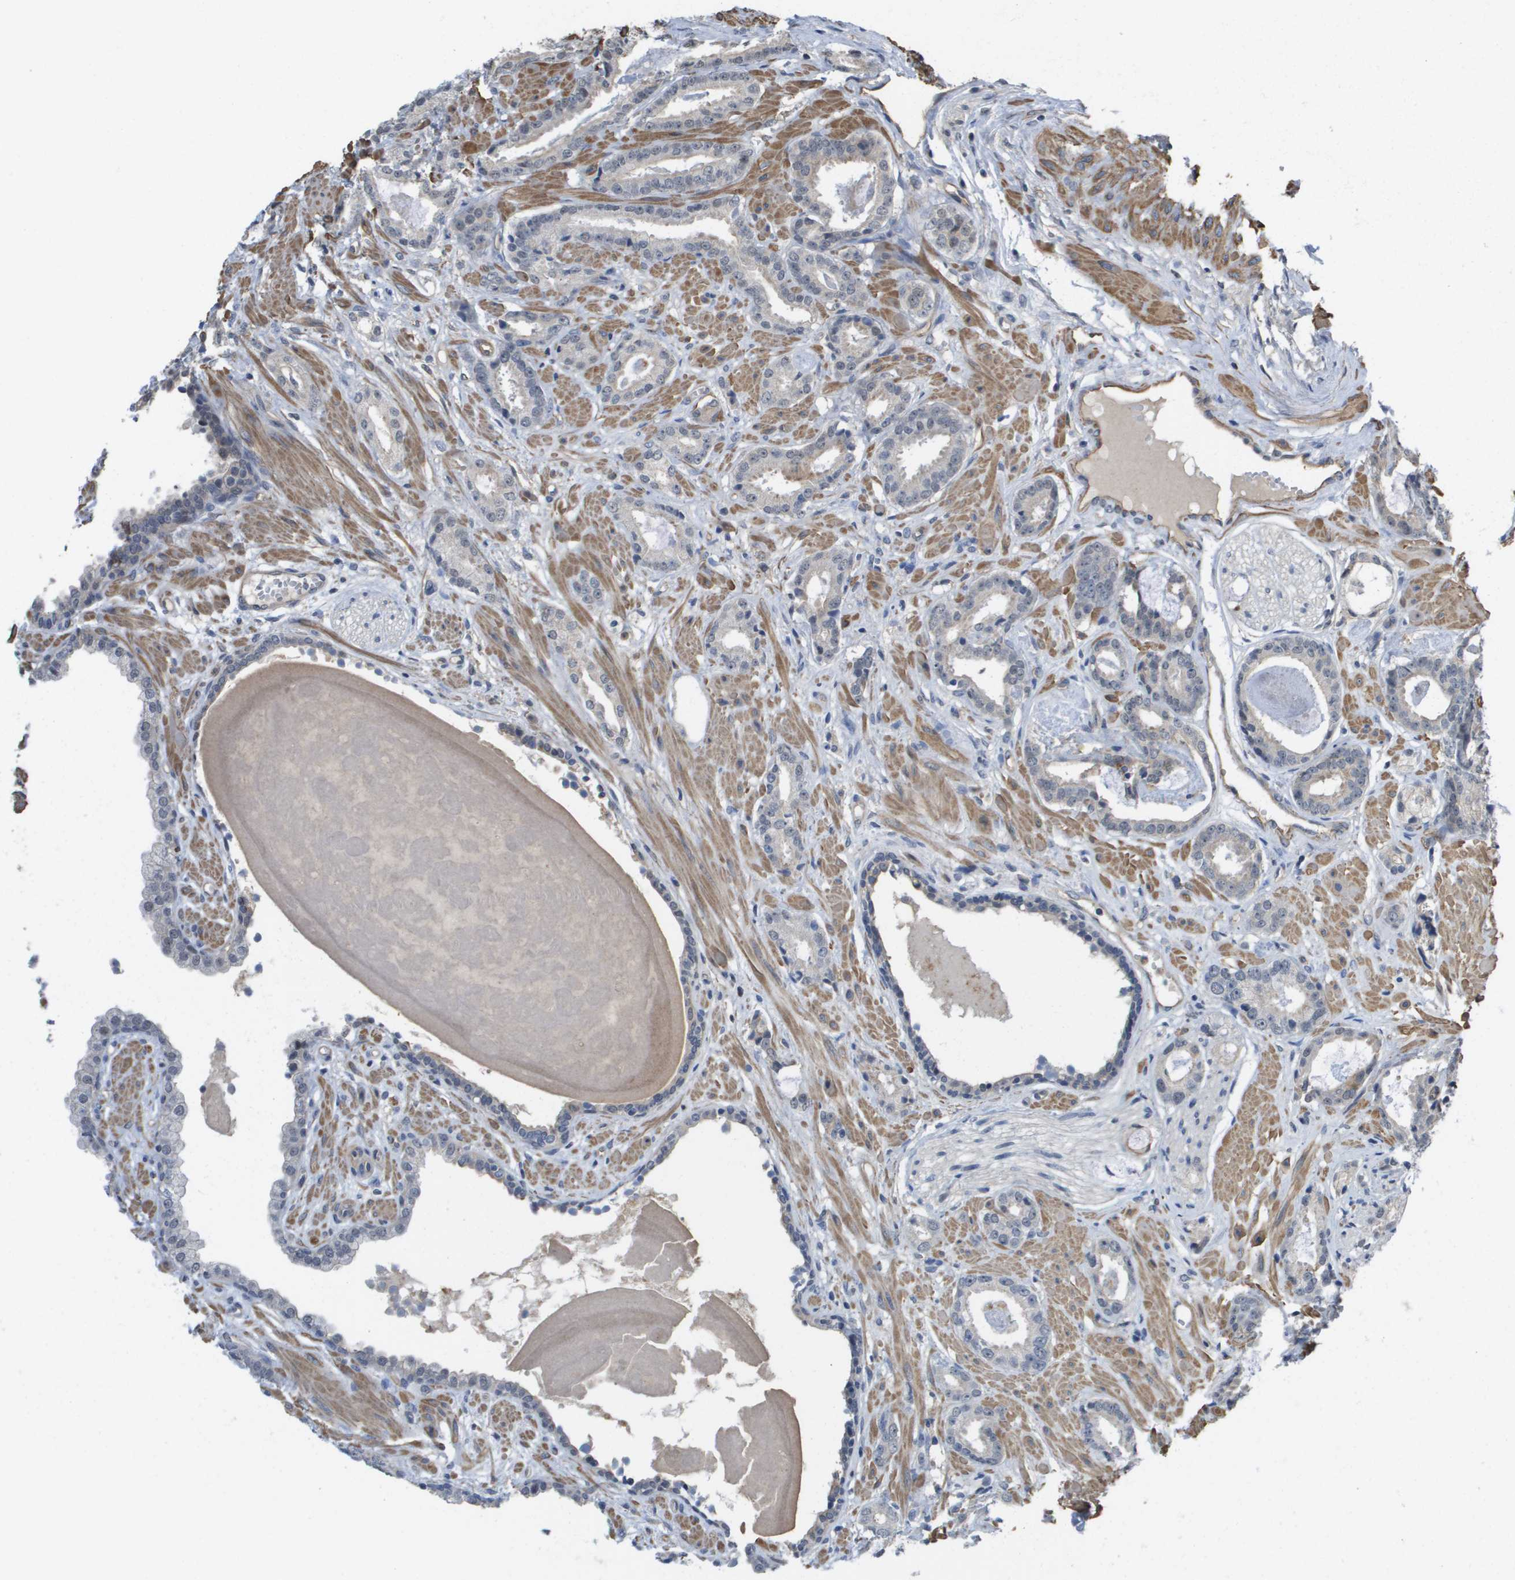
{"staining": {"intensity": "negative", "quantity": "none", "location": "none"}, "tissue": "prostate cancer", "cell_type": "Tumor cells", "image_type": "cancer", "snomed": [{"axis": "morphology", "description": "Adenocarcinoma, Low grade"}, {"axis": "topography", "description": "Prostate"}], "caption": "This is an IHC micrograph of prostate adenocarcinoma (low-grade). There is no staining in tumor cells.", "gene": "RNF112", "patient": {"sex": "male", "age": 53}}